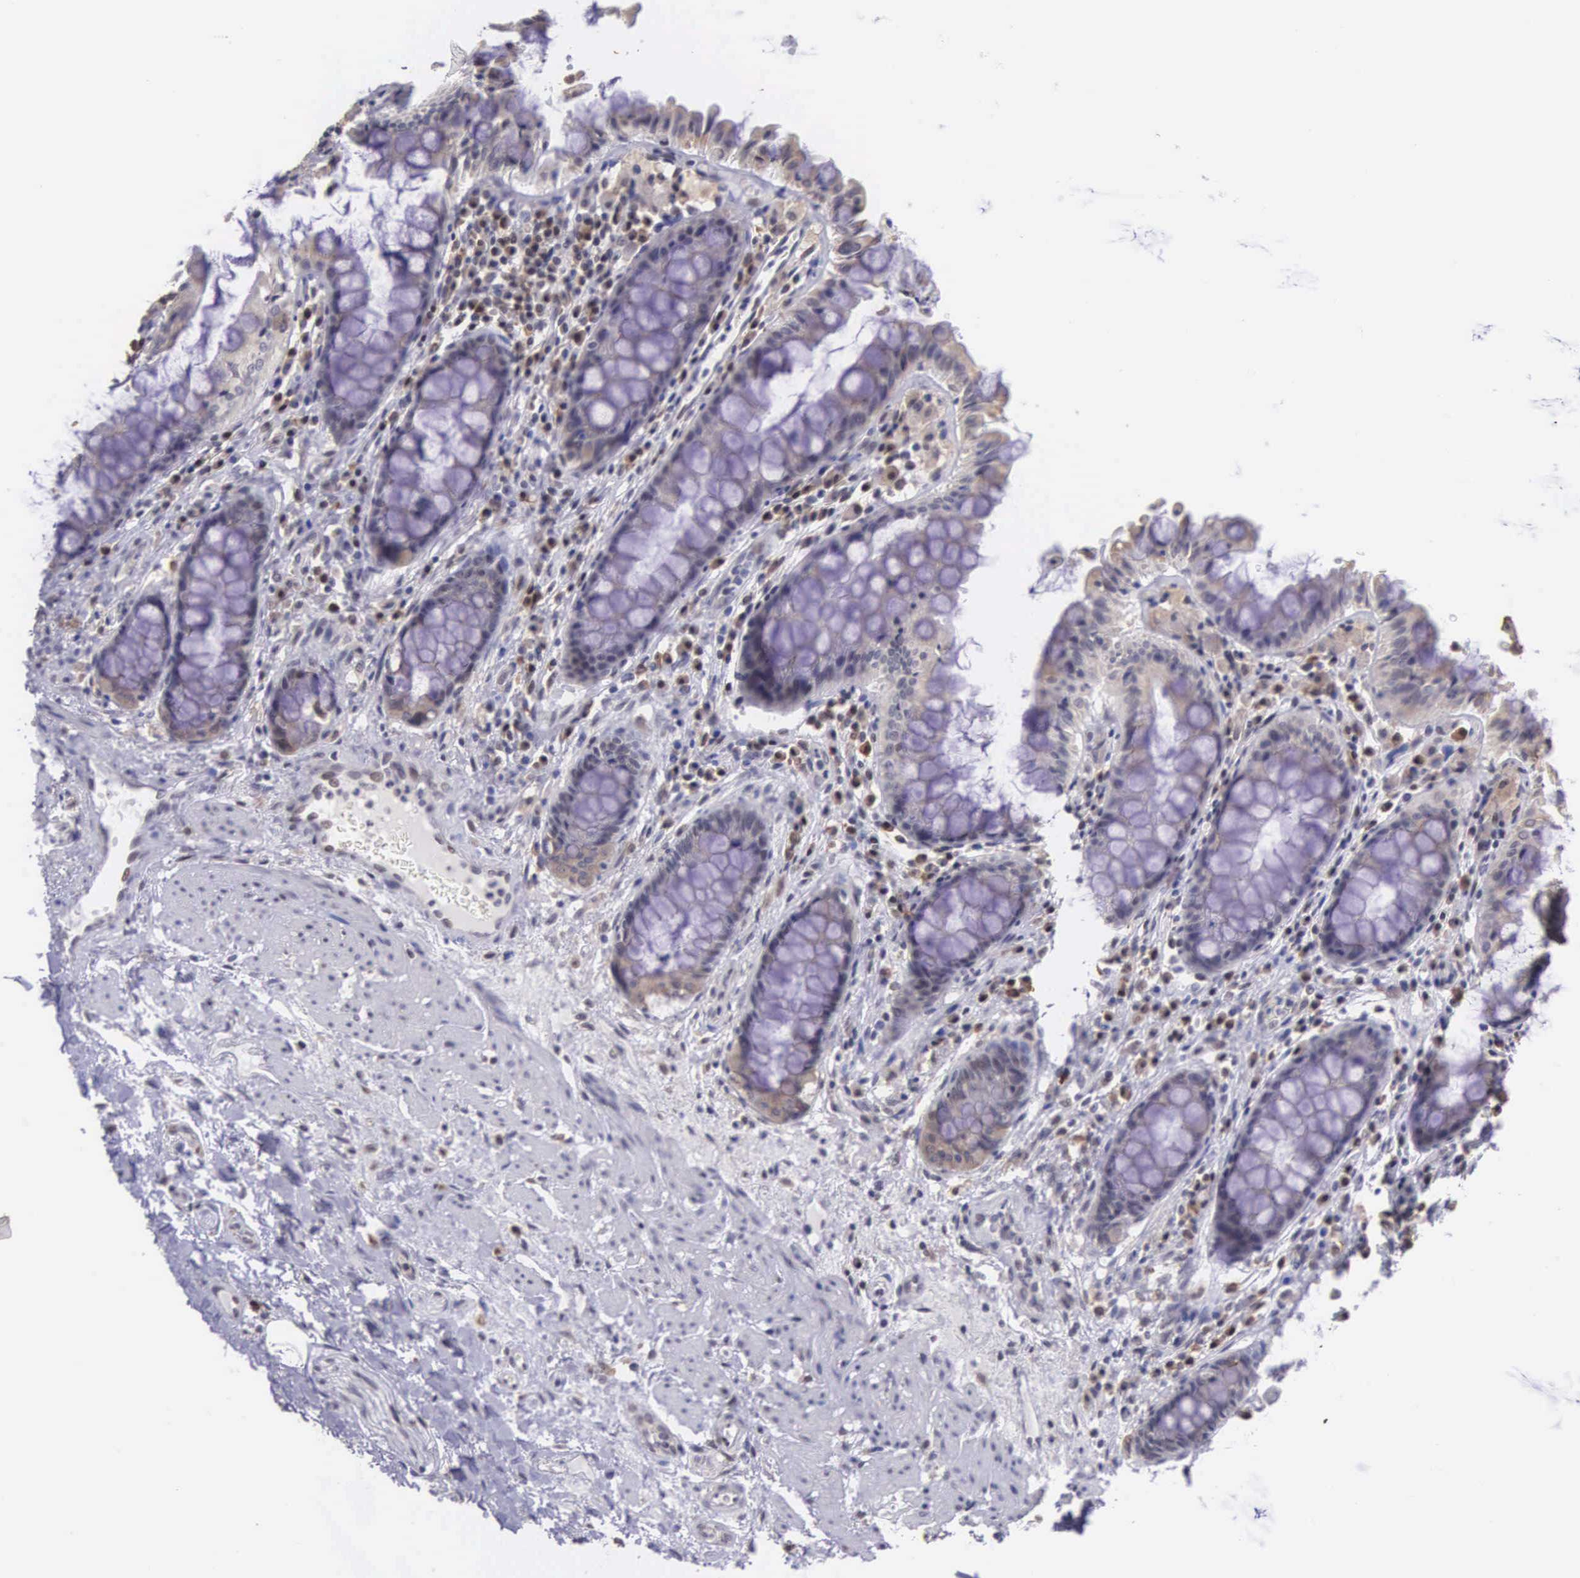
{"staining": {"intensity": "moderate", "quantity": "<25%", "location": "cytoplasmic/membranous"}, "tissue": "rectum", "cell_type": "Glandular cells", "image_type": "normal", "snomed": [{"axis": "morphology", "description": "Normal tissue, NOS"}, {"axis": "topography", "description": "Rectum"}], "caption": "Moderate cytoplasmic/membranous staining for a protein is appreciated in about <25% of glandular cells of unremarkable rectum using IHC.", "gene": "SLC25A21", "patient": {"sex": "female", "age": 75}}